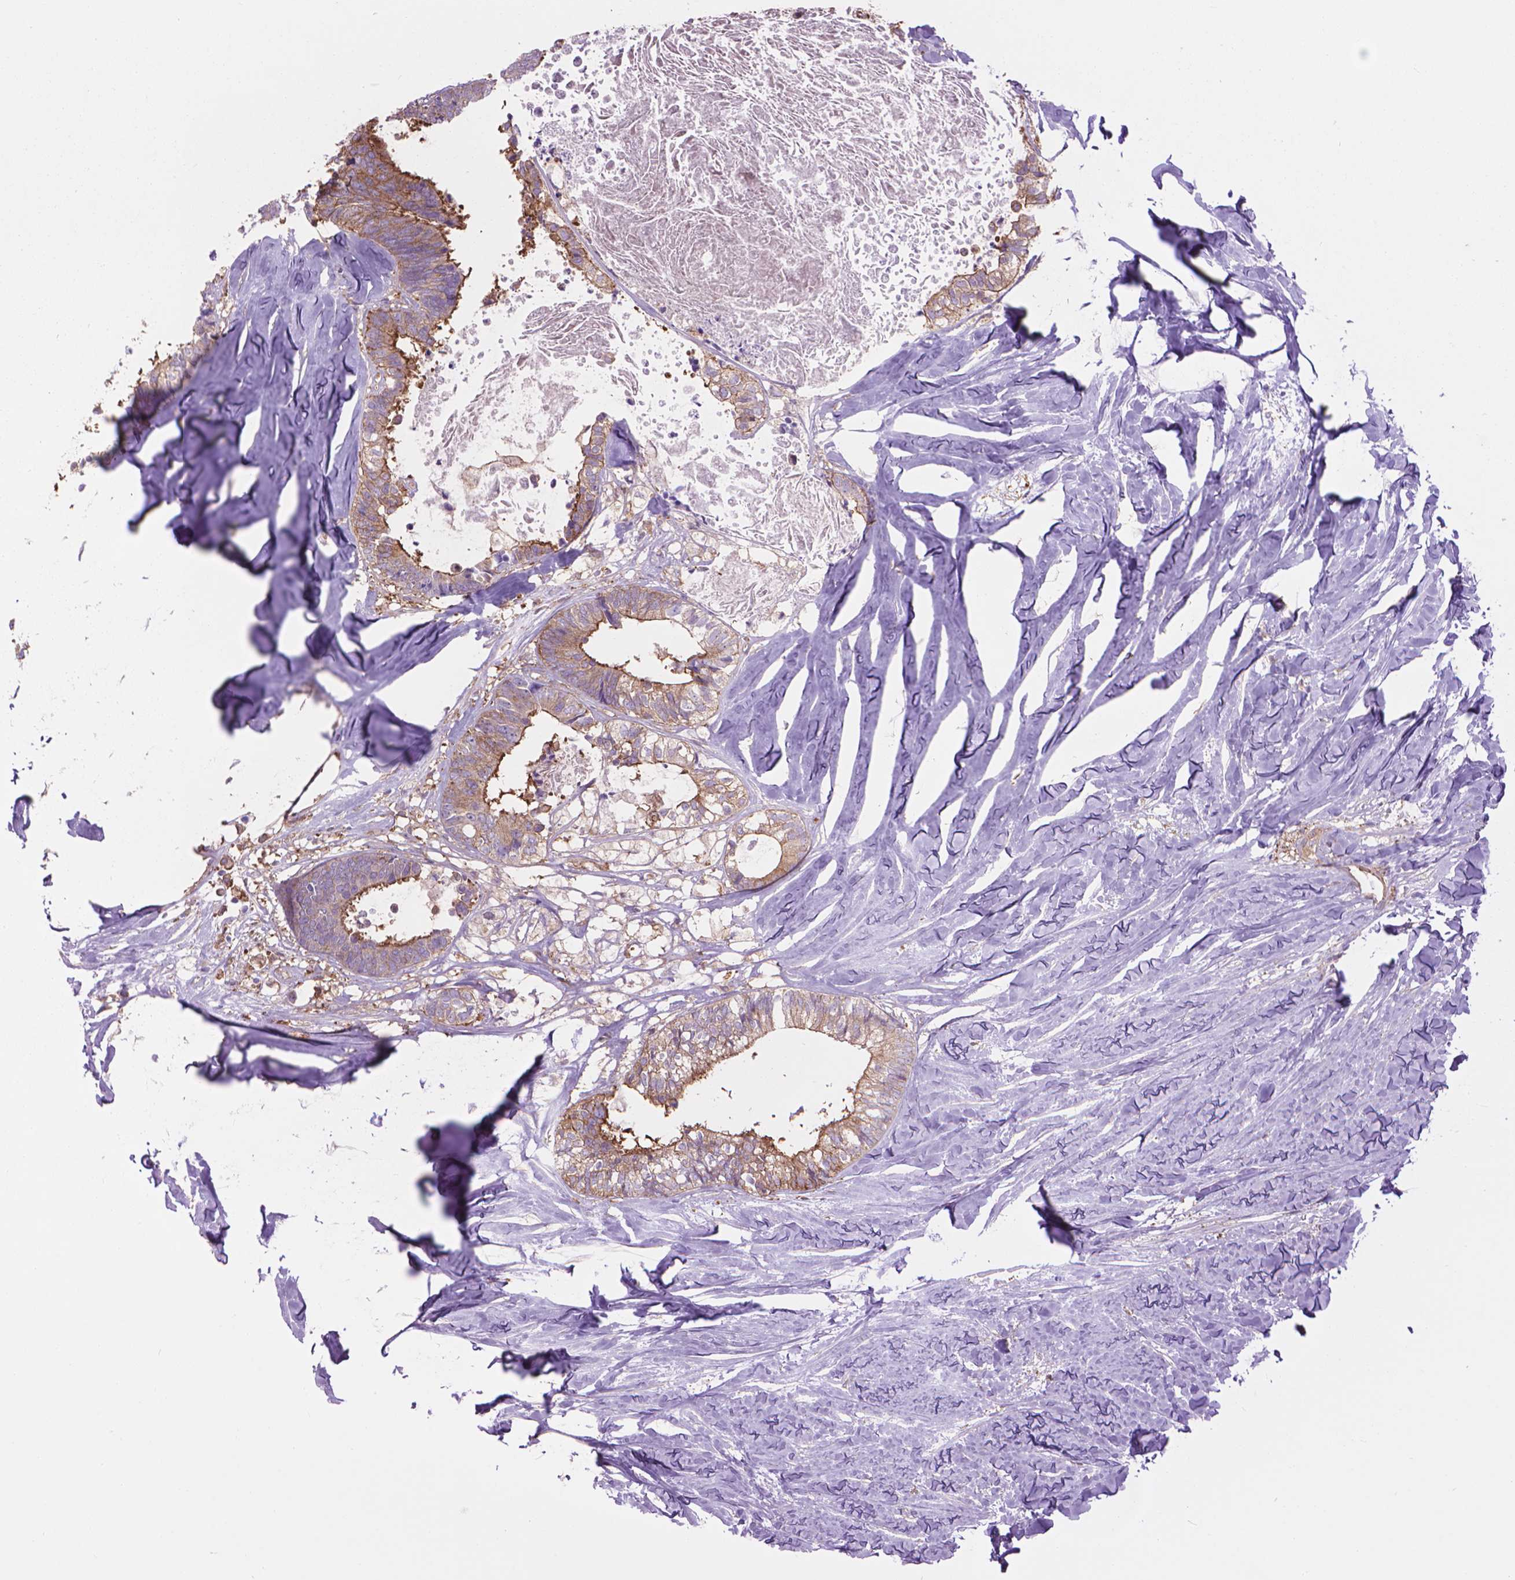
{"staining": {"intensity": "weak", "quantity": ">75%", "location": "cytoplasmic/membranous"}, "tissue": "colorectal cancer", "cell_type": "Tumor cells", "image_type": "cancer", "snomed": [{"axis": "morphology", "description": "Adenocarcinoma, NOS"}, {"axis": "topography", "description": "Colon"}, {"axis": "topography", "description": "Rectum"}], "caption": "A histopathology image of colorectal cancer stained for a protein shows weak cytoplasmic/membranous brown staining in tumor cells. (DAB (3,3'-diaminobenzidine) = brown stain, brightfield microscopy at high magnification).", "gene": "CORO1B", "patient": {"sex": "male", "age": 57}}